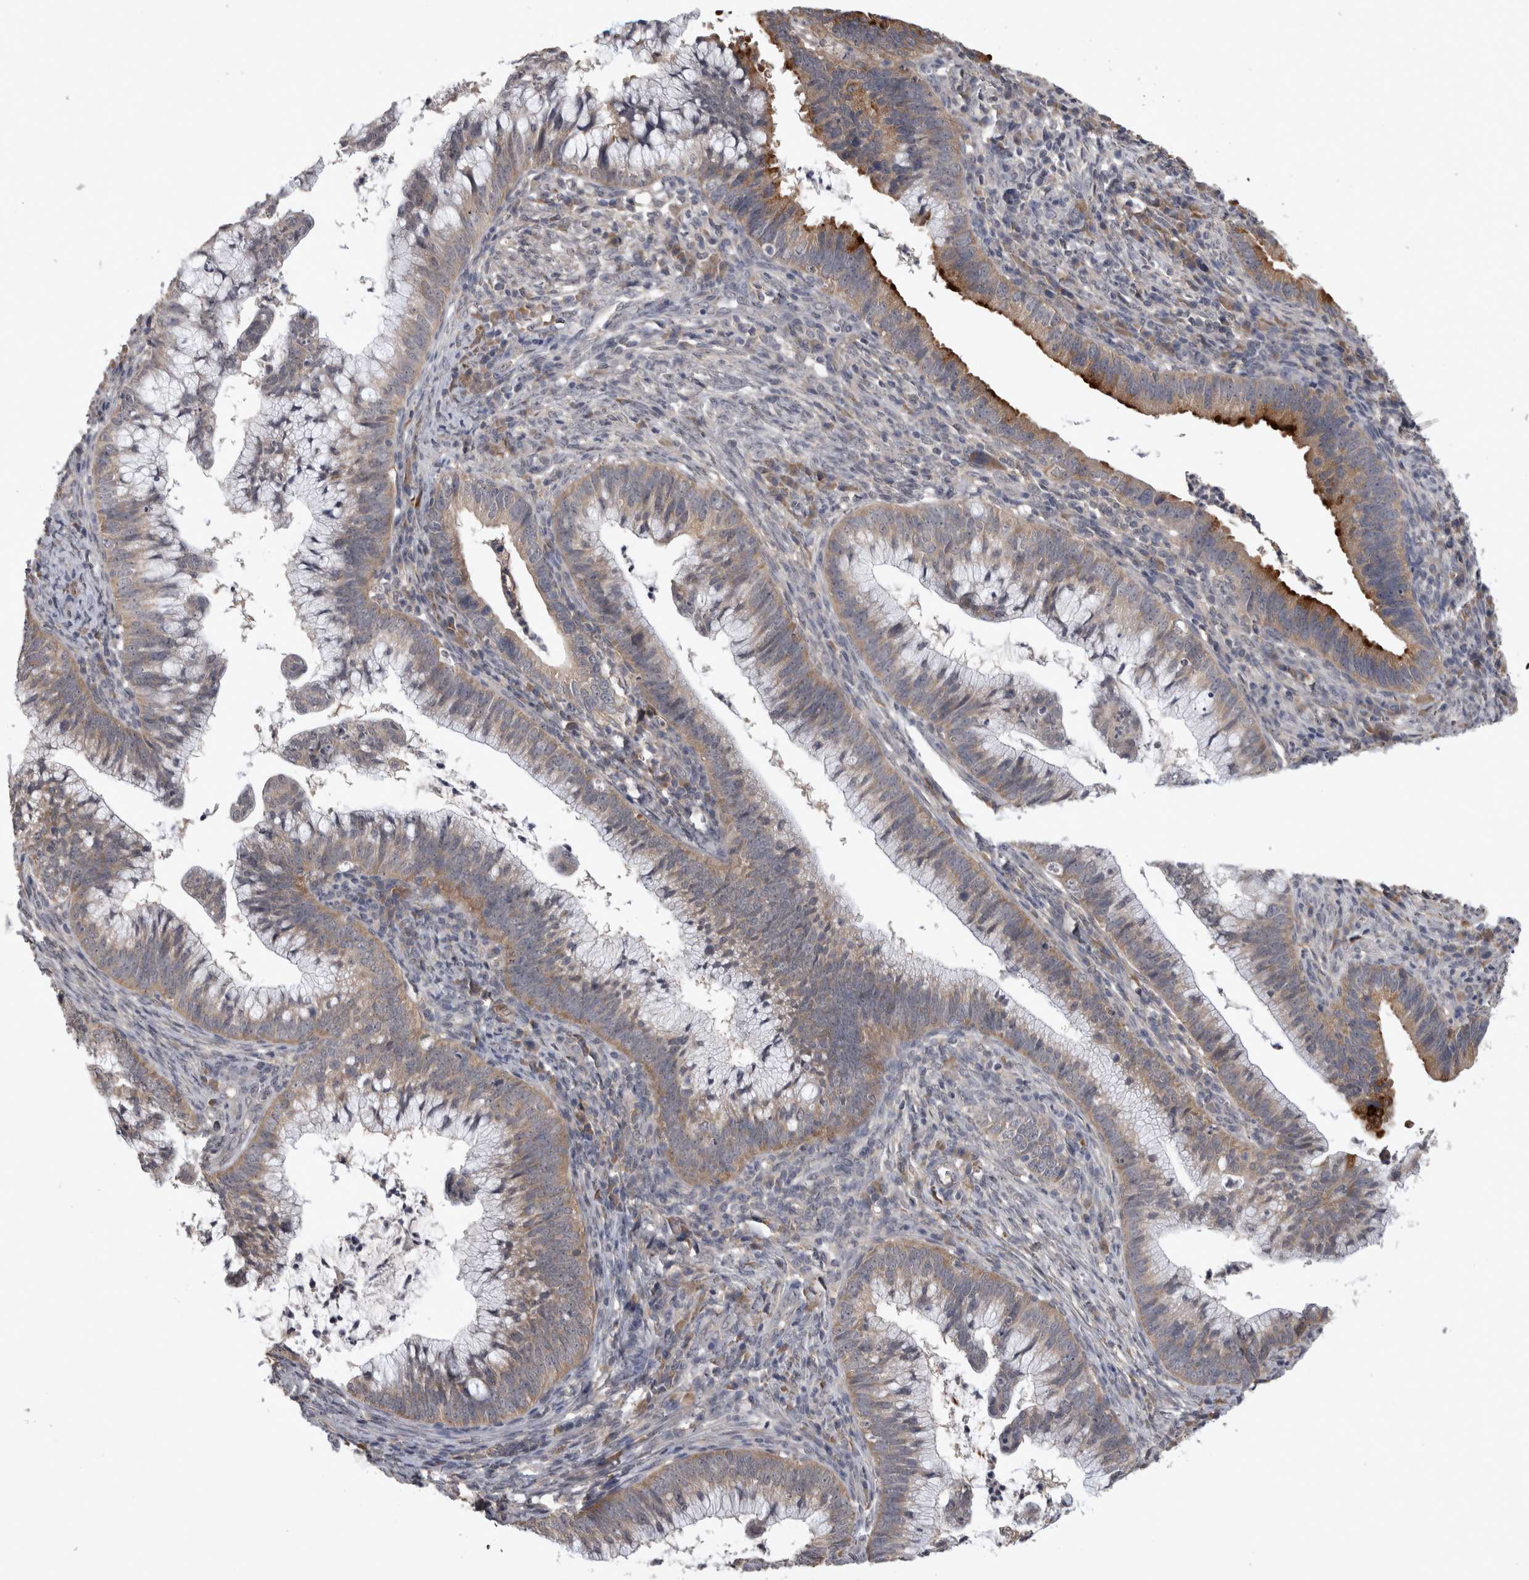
{"staining": {"intensity": "weak", "quantity": "<25%", "location": "cytoplasmic/membranous"}, "tissue": "cervical cancer", "cell_type": "Tumor cells", "image_type": "cancer", "snomed": [{"axis": "morphology", "description": "Adenocarcinoma, NOS"}, {"axis": "topography", "description": "Cervix"}], "caption": "This is an IHC photomicrograph of cervical adenocarcinoma. There is no positivity in tumor cells.", "gene": "ZNF114", "patient": {"sex": "female", "age": 36}}